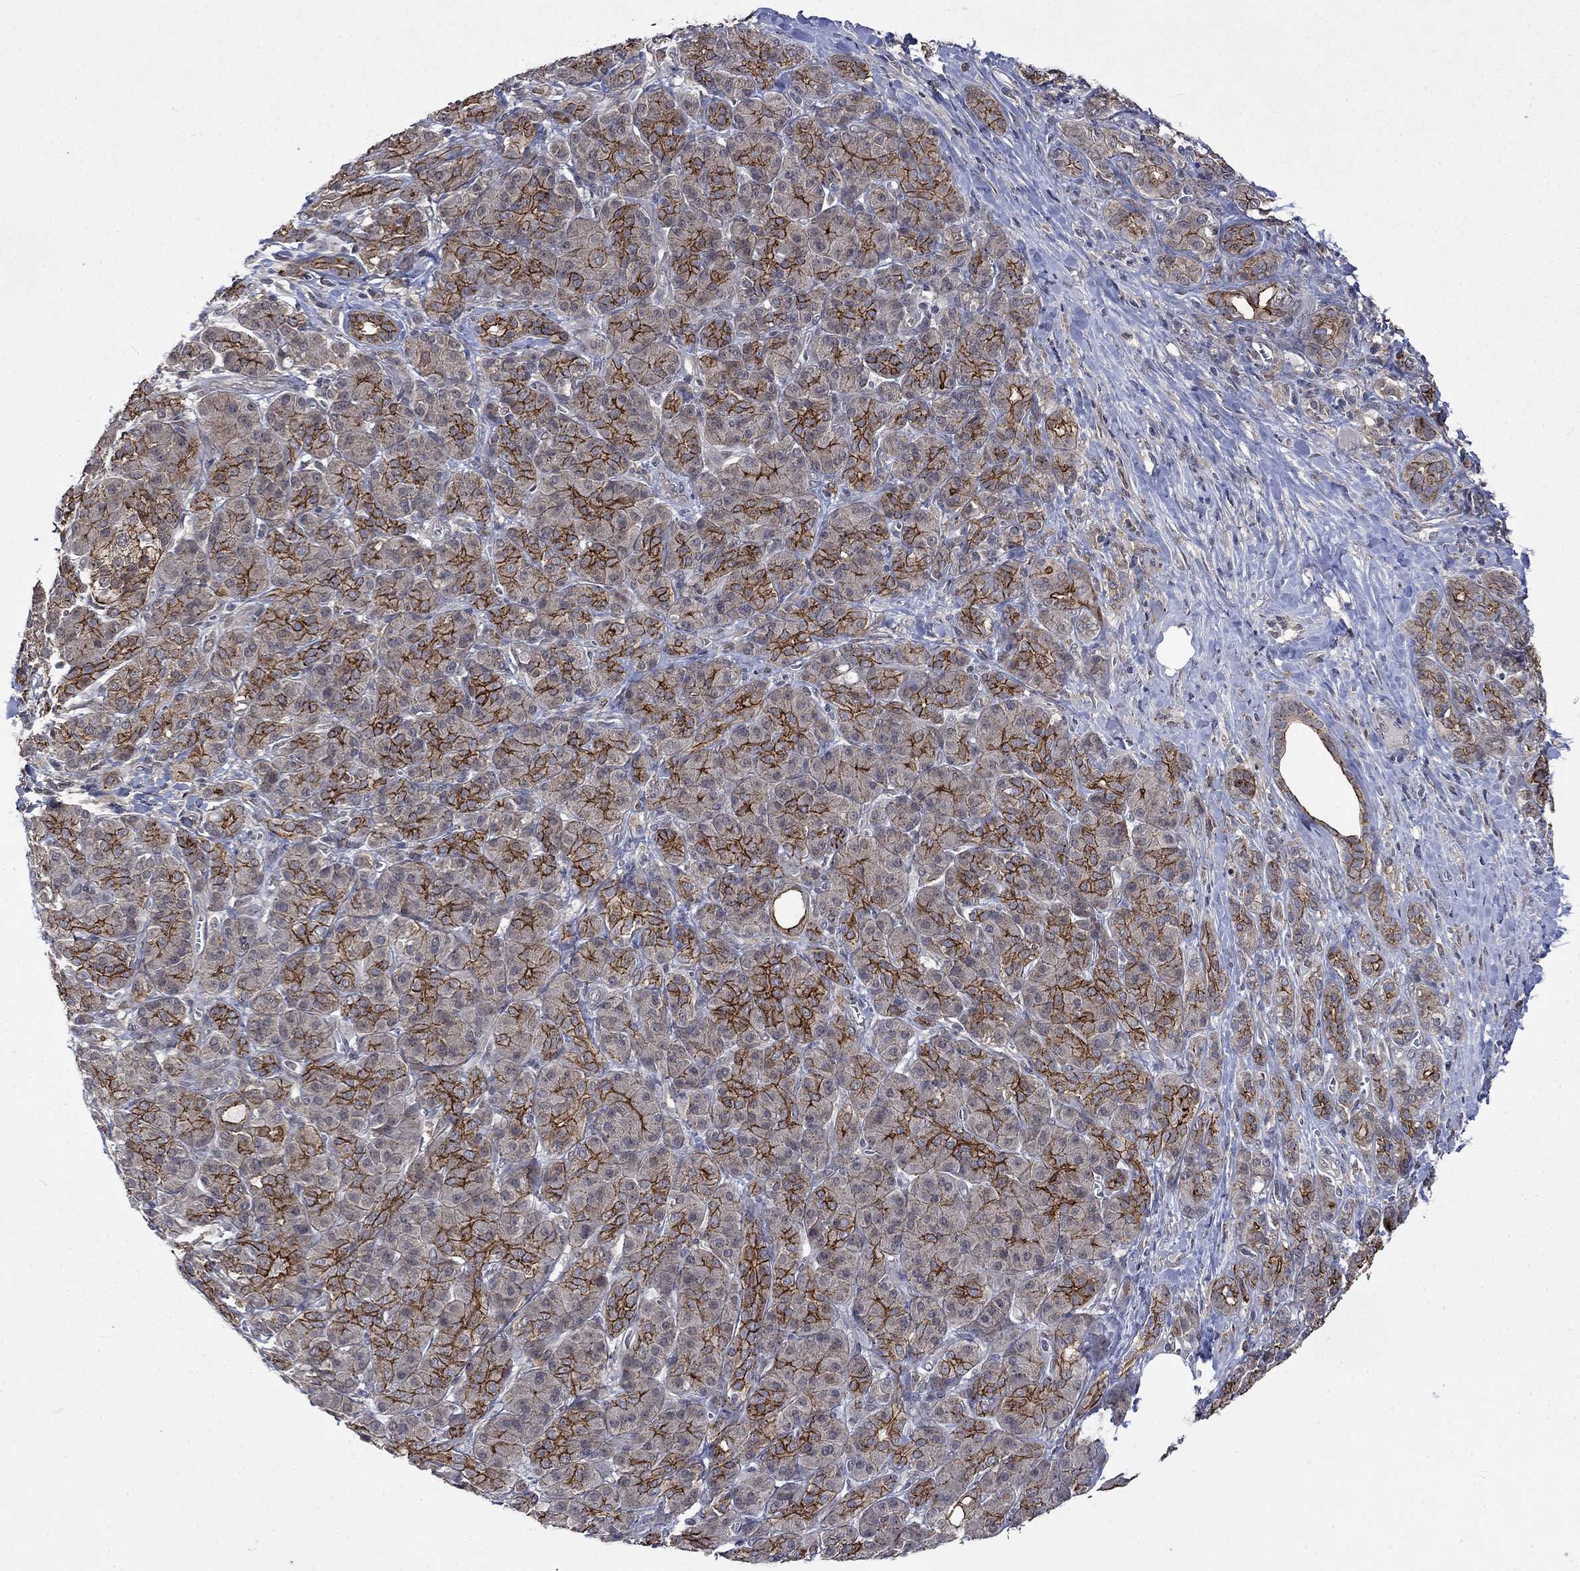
{"staining": {"intensity": "strong", "quantity": "25%-75%", "location": "cytoplasmic/membranous"}, "tissue": "pancreatic cancer", "cell_type": "Tumor cells", "image_type": "cancer", "snomed": [{"axis": "morphology", "description": "Adenocarcinoma, NOS"}, {"axis": "topography", "description": "Pancreas"}], "caption": "Protein expression analysis of human pancreatic cancer (adenocarcinoma) reveals strong cytoplasmic/membranous staining in approximately 25%-75% of tumor cells.", "gene": "PPP1R9A", "patient": {"sex": "male", "age": 61}}